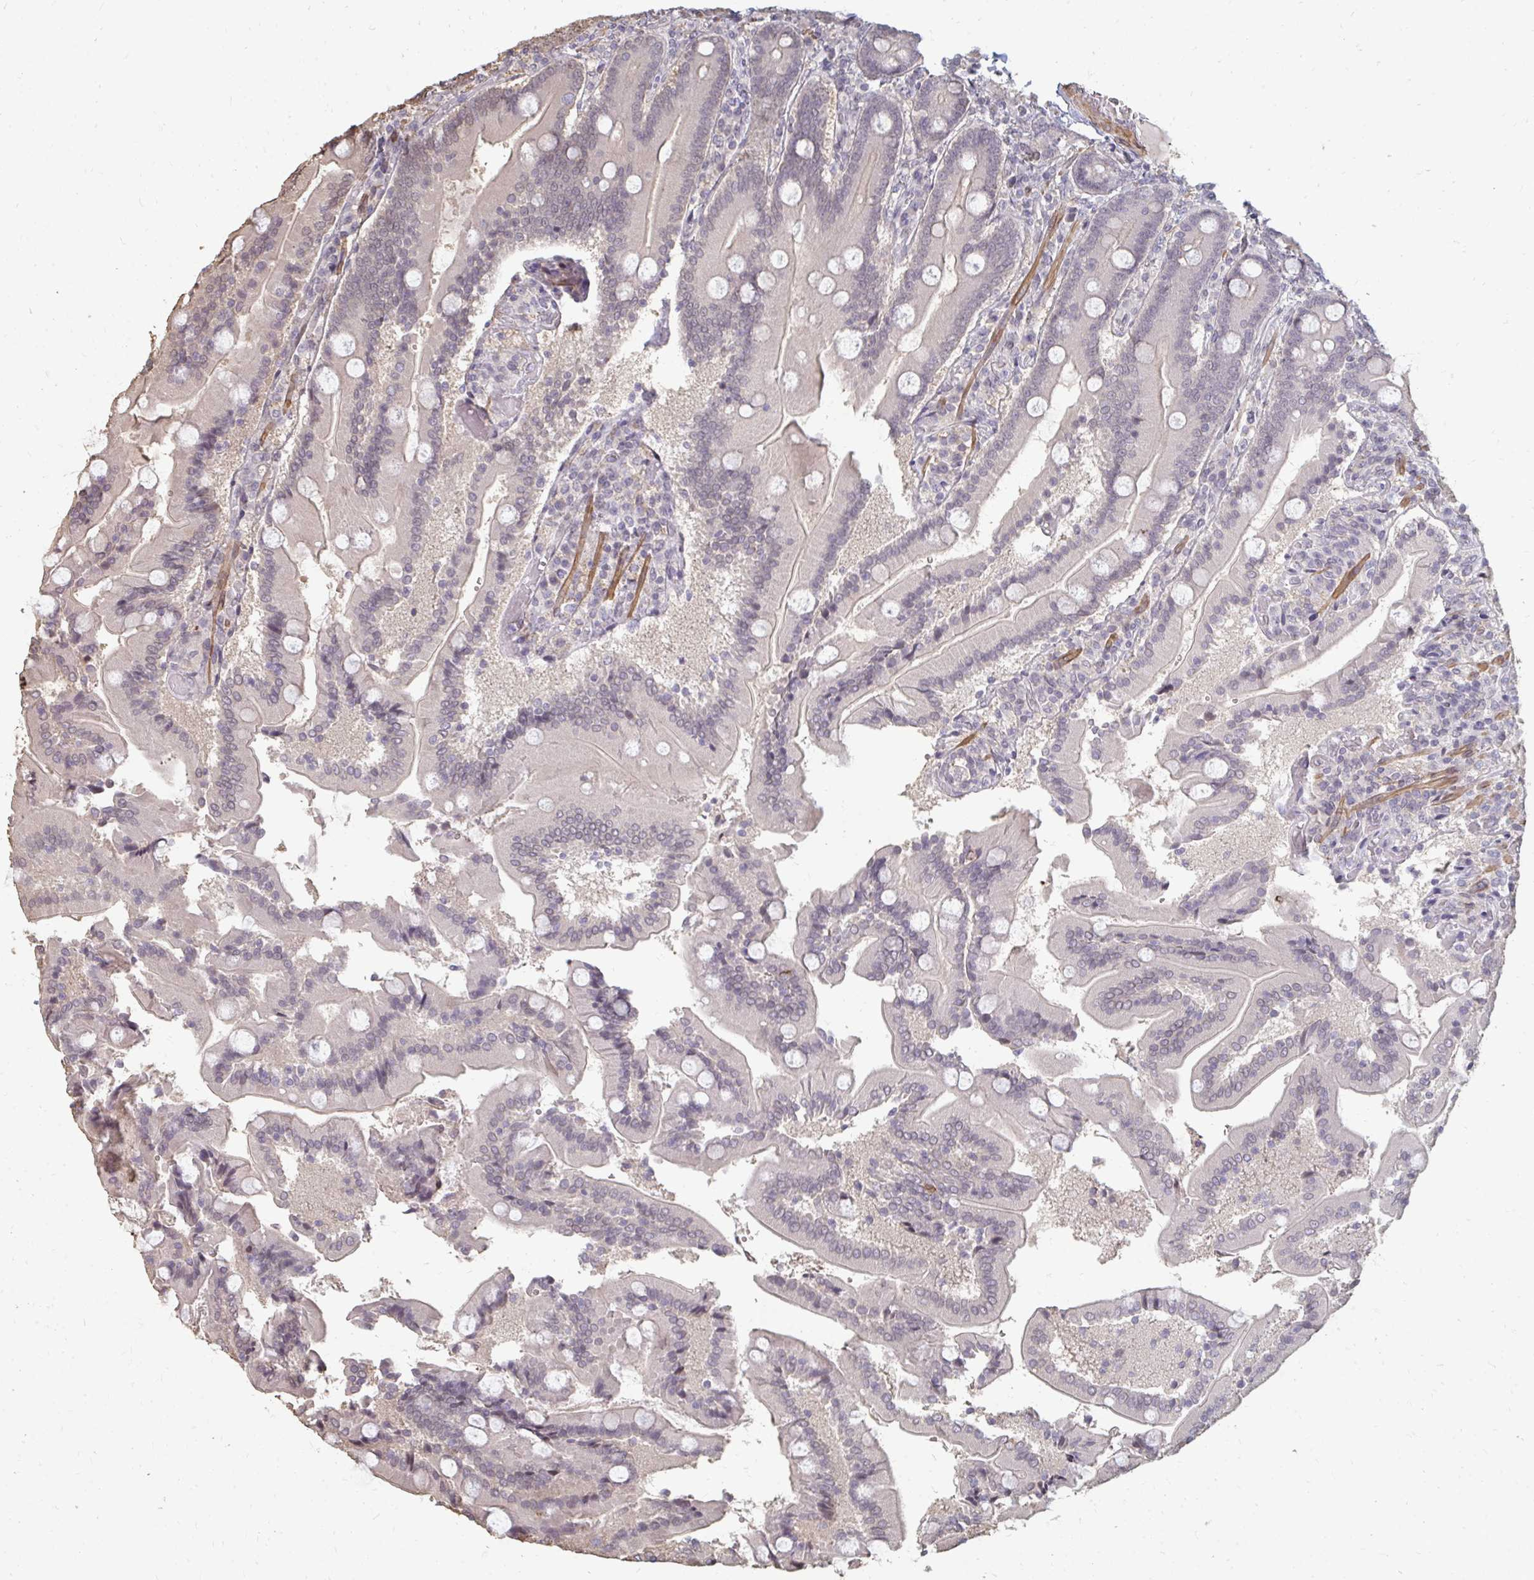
{"staining": {"intensity": "weak", "quantity": "25%-75%", "location": "cytoplasmic/membranous"}, "tissue": "duodenum", "cell_type": "Glandular cells", "image_type": "normal", "snomed": [{"axis": "morphology", "description": "Normal tissue, NOS"}, {"axis": "topography", "description": "Duodenum"}], "caption": "Weak cytoplasmic/membranous expression for a protein is appreciated in about 25%-75% of glandular cells of benign duodenum using IHC.", "gene": "GPC5", "patient": {"sex": "female", "age": 62}}